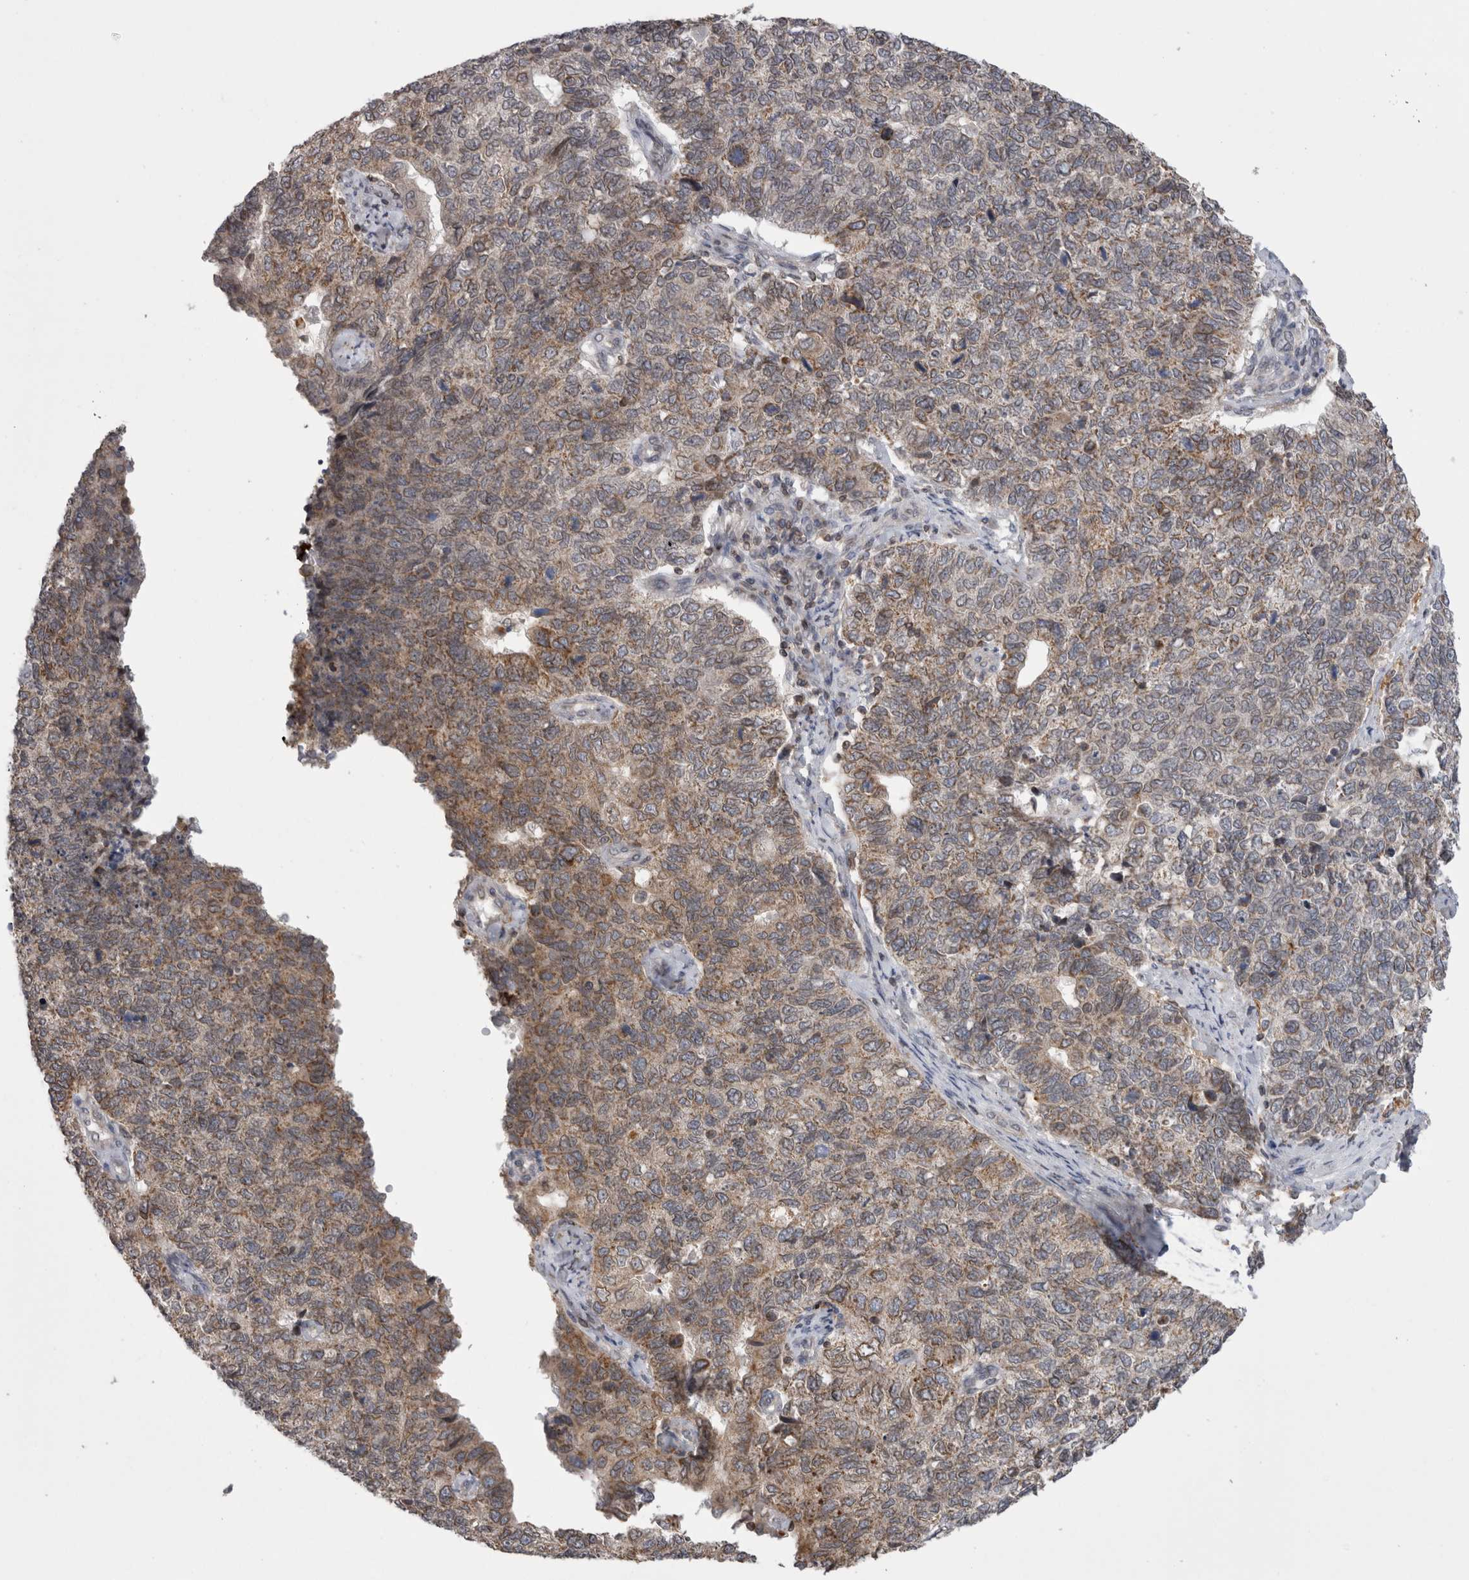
{"staining": {"intensity": "weak", "quantity": "<25%", "location": "cytoplasmic/membranous"}, "tissue": "cervical cancer", "cell_type": "Tumor cells", "image_type": "cancer", "snomed": [{"axis": "morphology", "description": "Squamous cell carcinoma, NOS"}, {"axis": "topography", "description": "Cervix"}], "caption": "This photomicrograph is of cervical cancer stained with immunohistochemistry to label a protein in brown with the nuclei are counter-stained blue. There is no expression in tumor cells. (Immunohistochemistry, brightfield microscopy, high magnification).", "gene": "DARS2", "patient": {"sex": "female", "age": 63}}